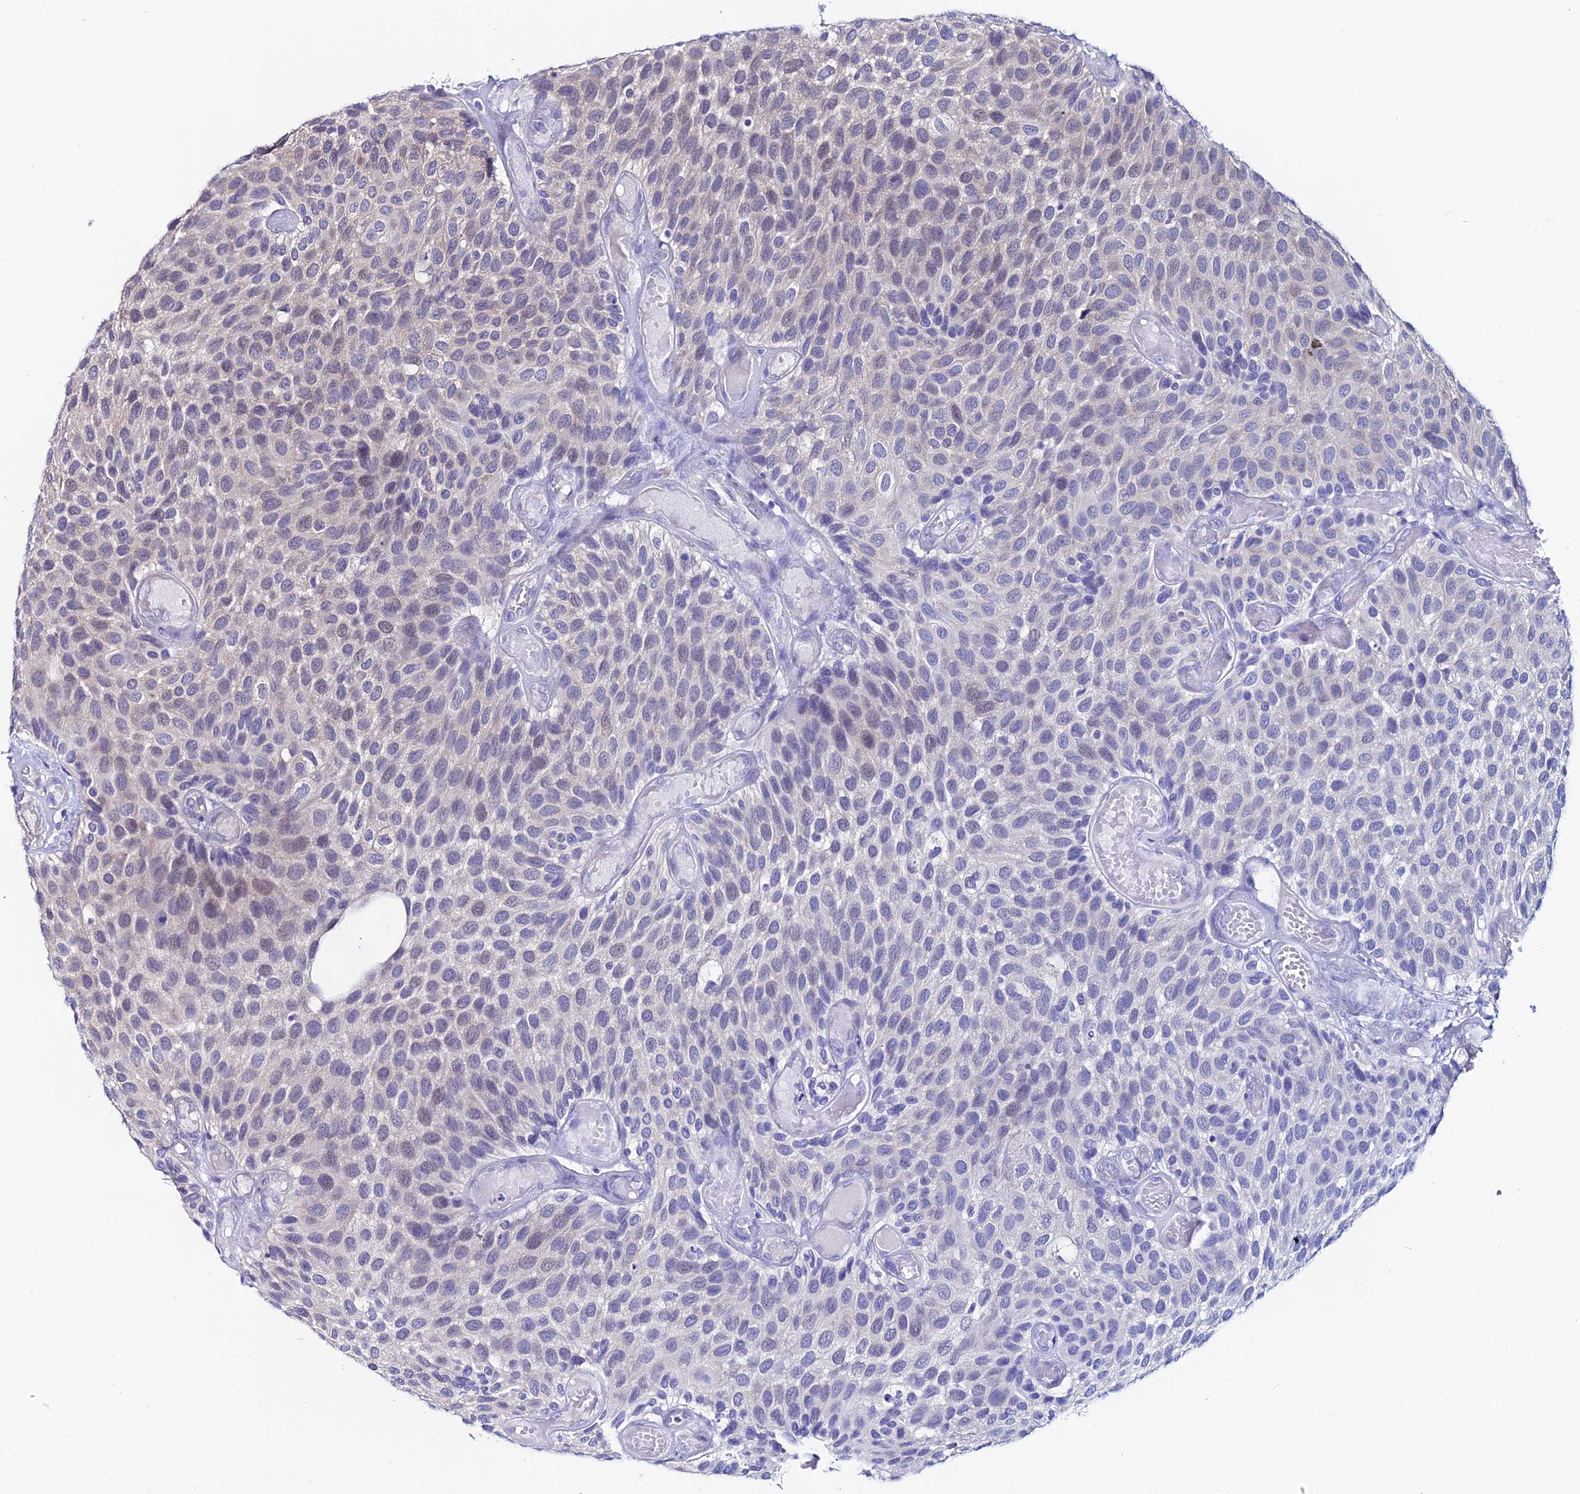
{"staining": {"intensity": "negative", "quantity": "none", "location": "none"}, "tissue": "urothelial cancer", "cell_type": "Tumor cells", "image_type": "cancer", "snomed": [{"axis": "morphology", "description": "Urothelial carcinoma, Low grade"}, {"axis": "topography", "description": "Urinary bladder"}], "caption": "Image shows no significant protein staining in tumor cells of urothelial carcinoma (low-grade).", "gene": "FZD8", "patient": {"sex": "male", "age": 89}}